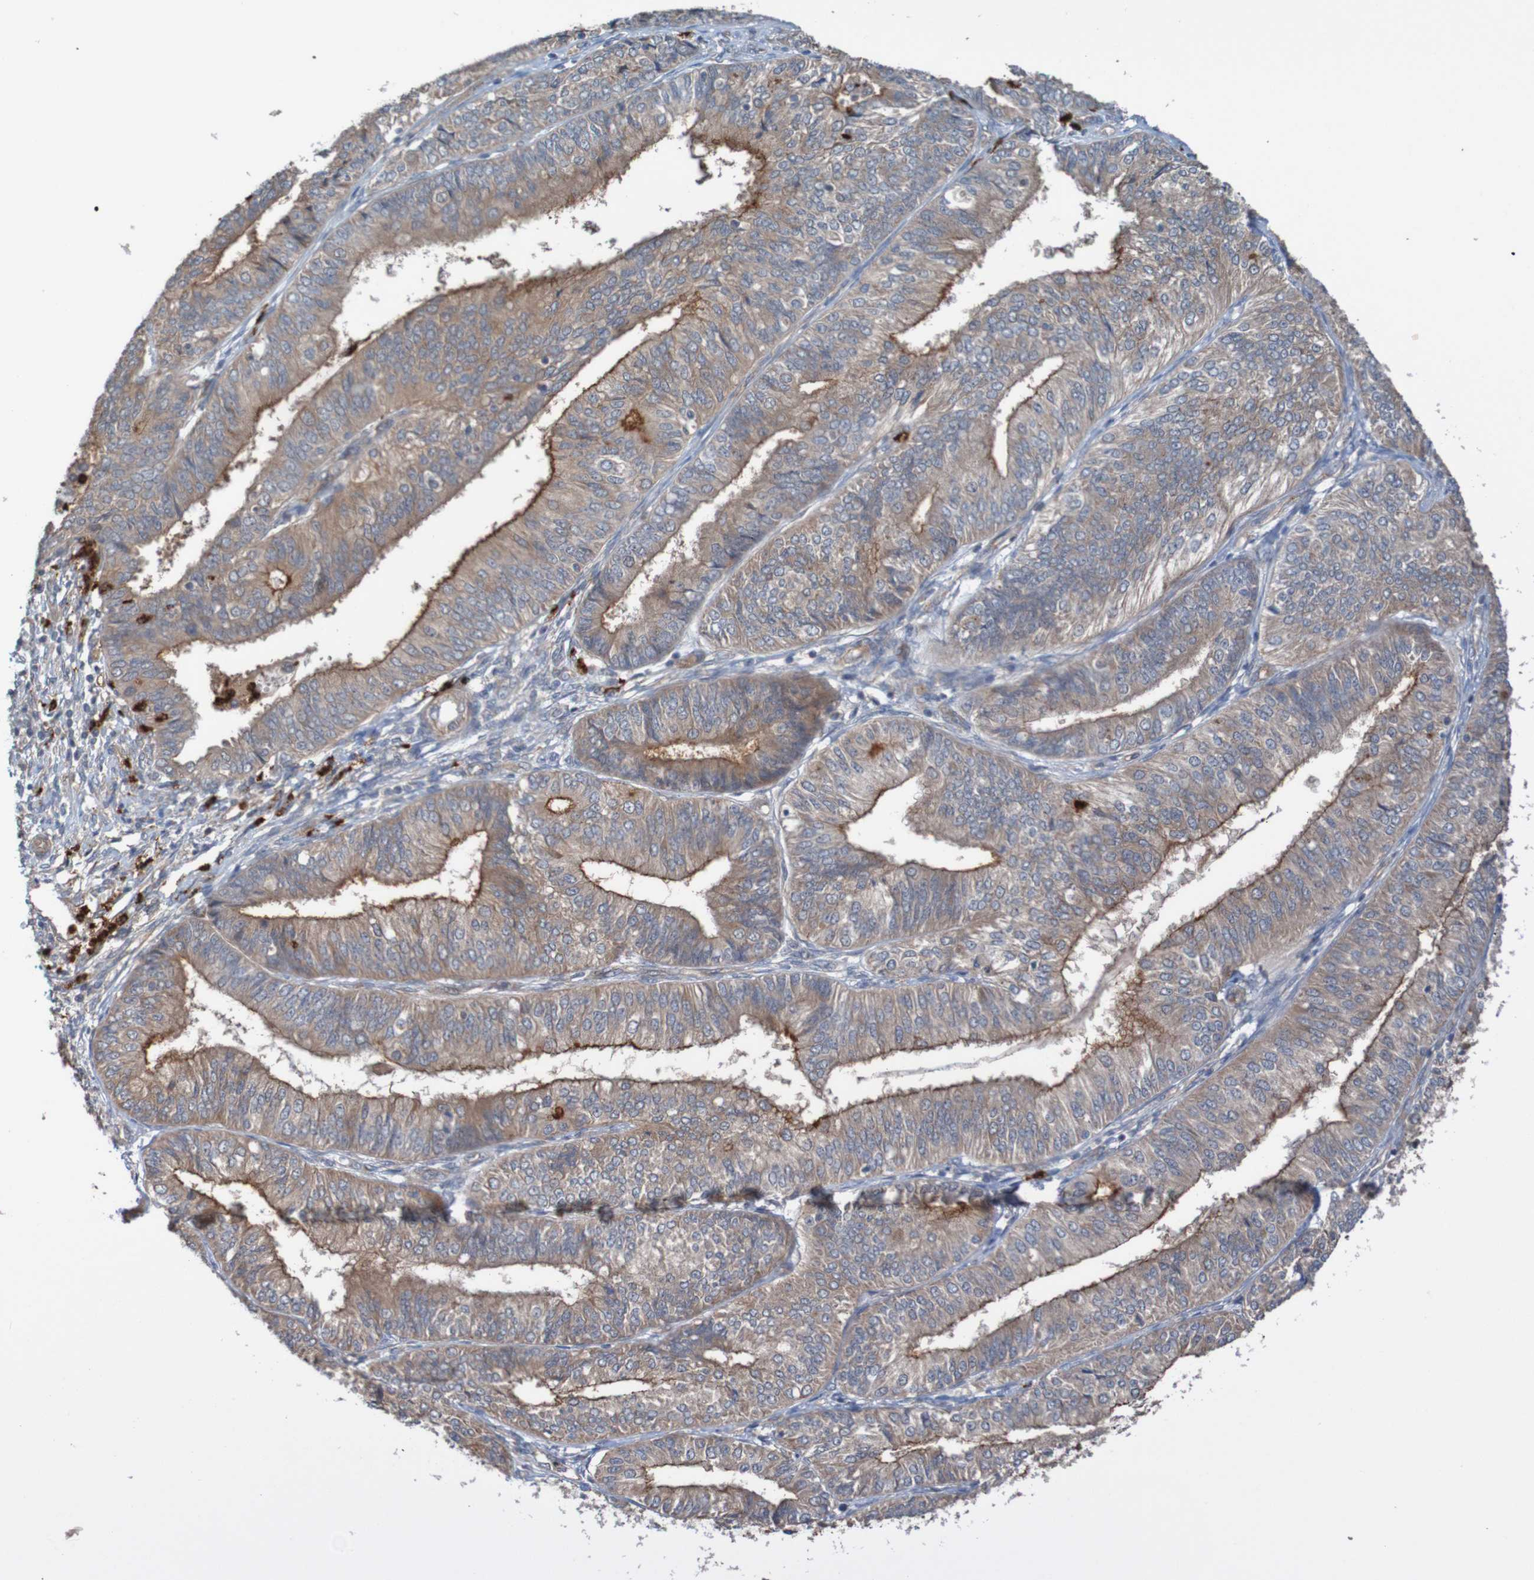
{"staining": {"intensity": "moderate", "quantity": ">75%", "location": "cytoplasmic/membranous"}, "tissue": "endometrial cancer", "cell_type": "Tumor cells", "image_type": "cancer", "snomed": [{"axis": "morphology", "description": "Adenocarcinoma, NOS"}, {"axis": "topography", "description": "Endometrium"}], "caption": "Adenocarcinoma (endometrial) stained for a protein (brown) shows moderate cytoplasmic/membranous positive expression in approximately >75% of tumor cells.", "gene": "ST8SIA6", "patient": {"sex": "female", "age": 58}}